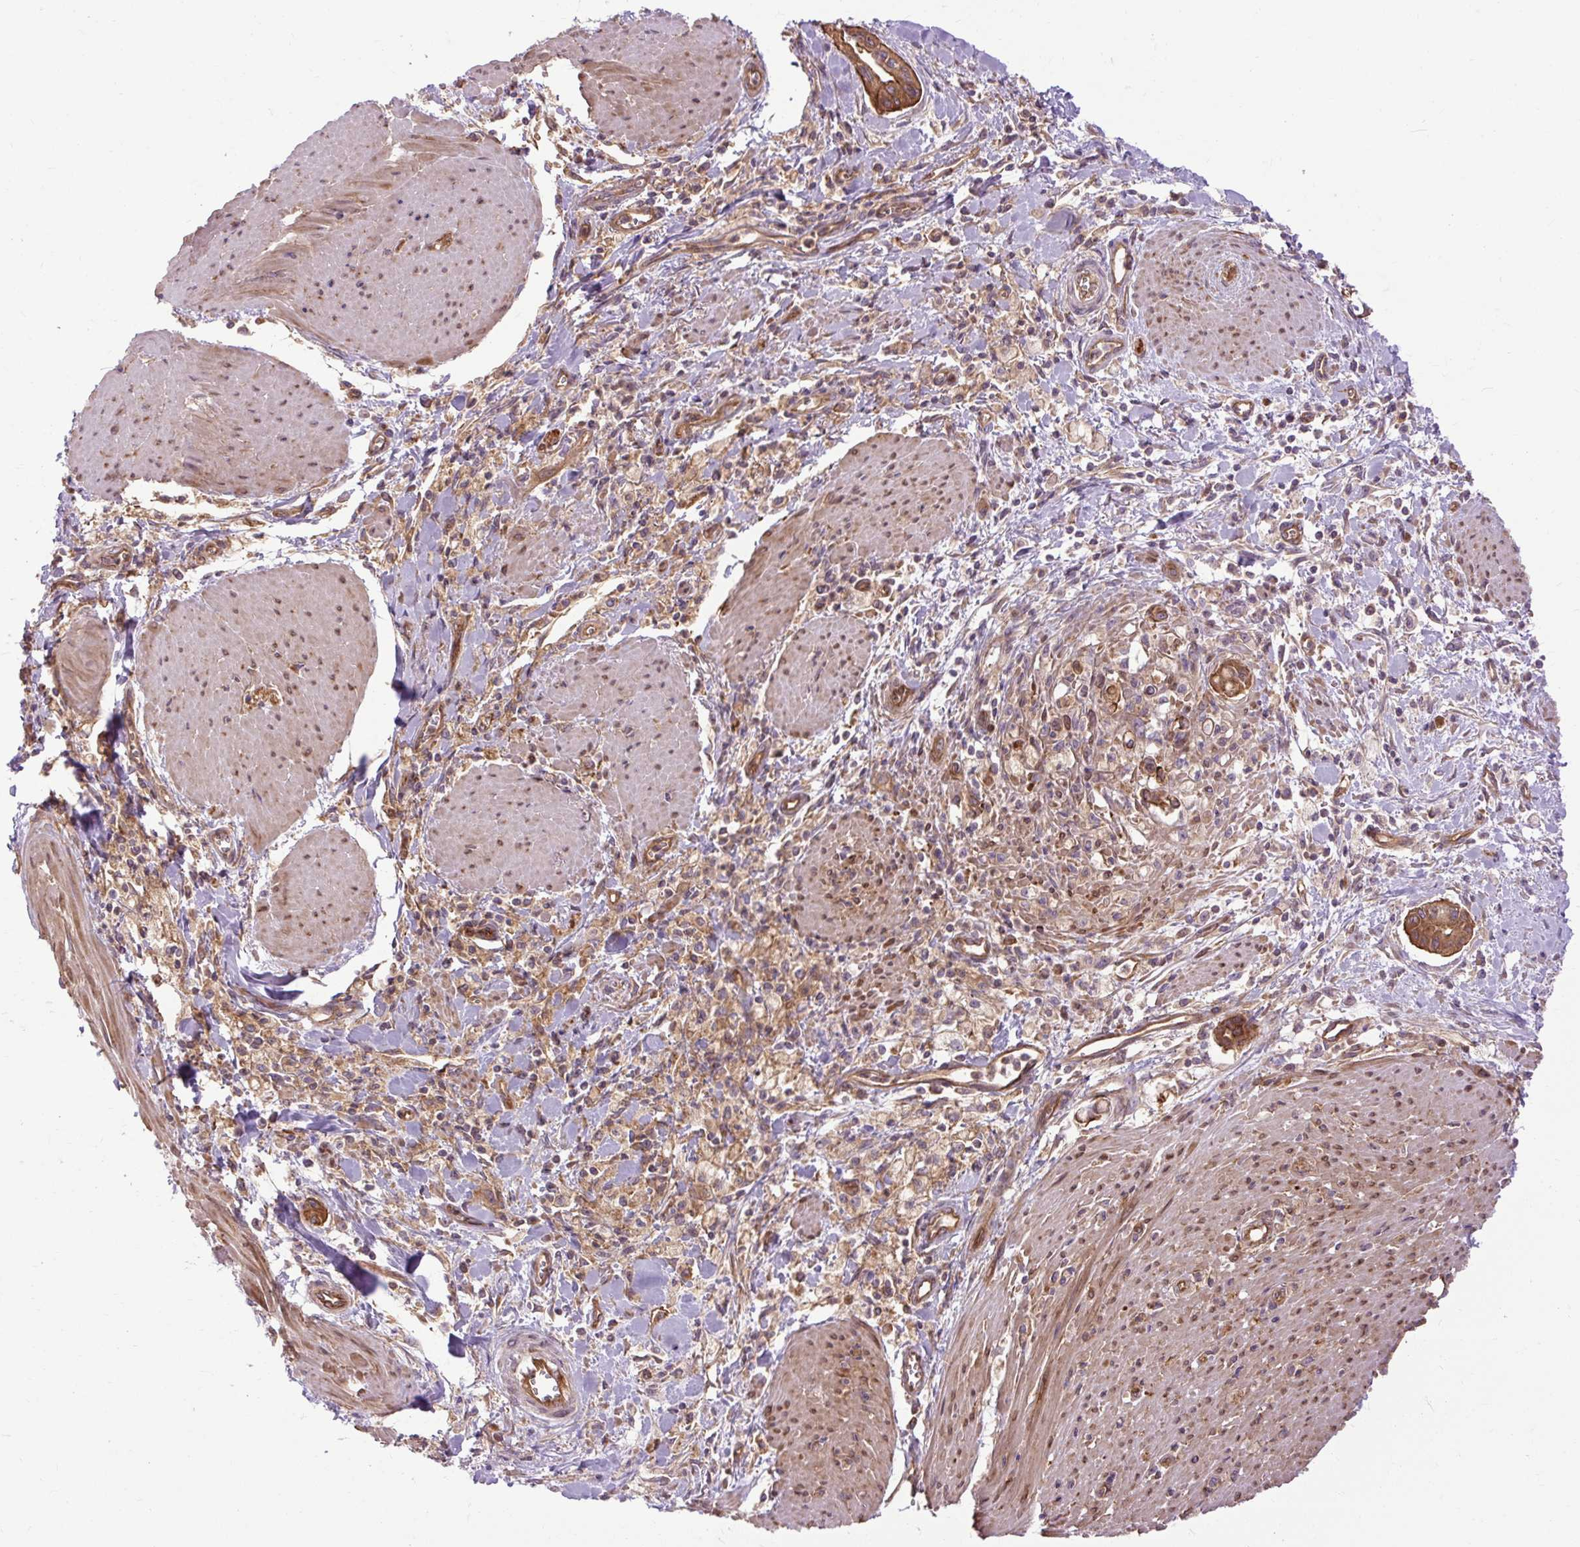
{"staining": {"intensity": "strong", "quantity": ">75%", "location": "cytoplasmic/membranous"}, "tissue": "pancreatic cancer", "cell_type": "Tumor cells", "image_type": "cancer", "snomed": [{"axis": "morphology", "description": "Adenocarcinoma, NOS"}, {"axis": "topography", "description": "Pancreas"}], "caption": "Immunohistochemical staining of human pancreatic adenocarcinoma reveals strong cytoplasmic/membranous protein staining in about >75% of tumor cells.", "gene": "CCDC93", "patient": {"sex": "male", "age": 78}}